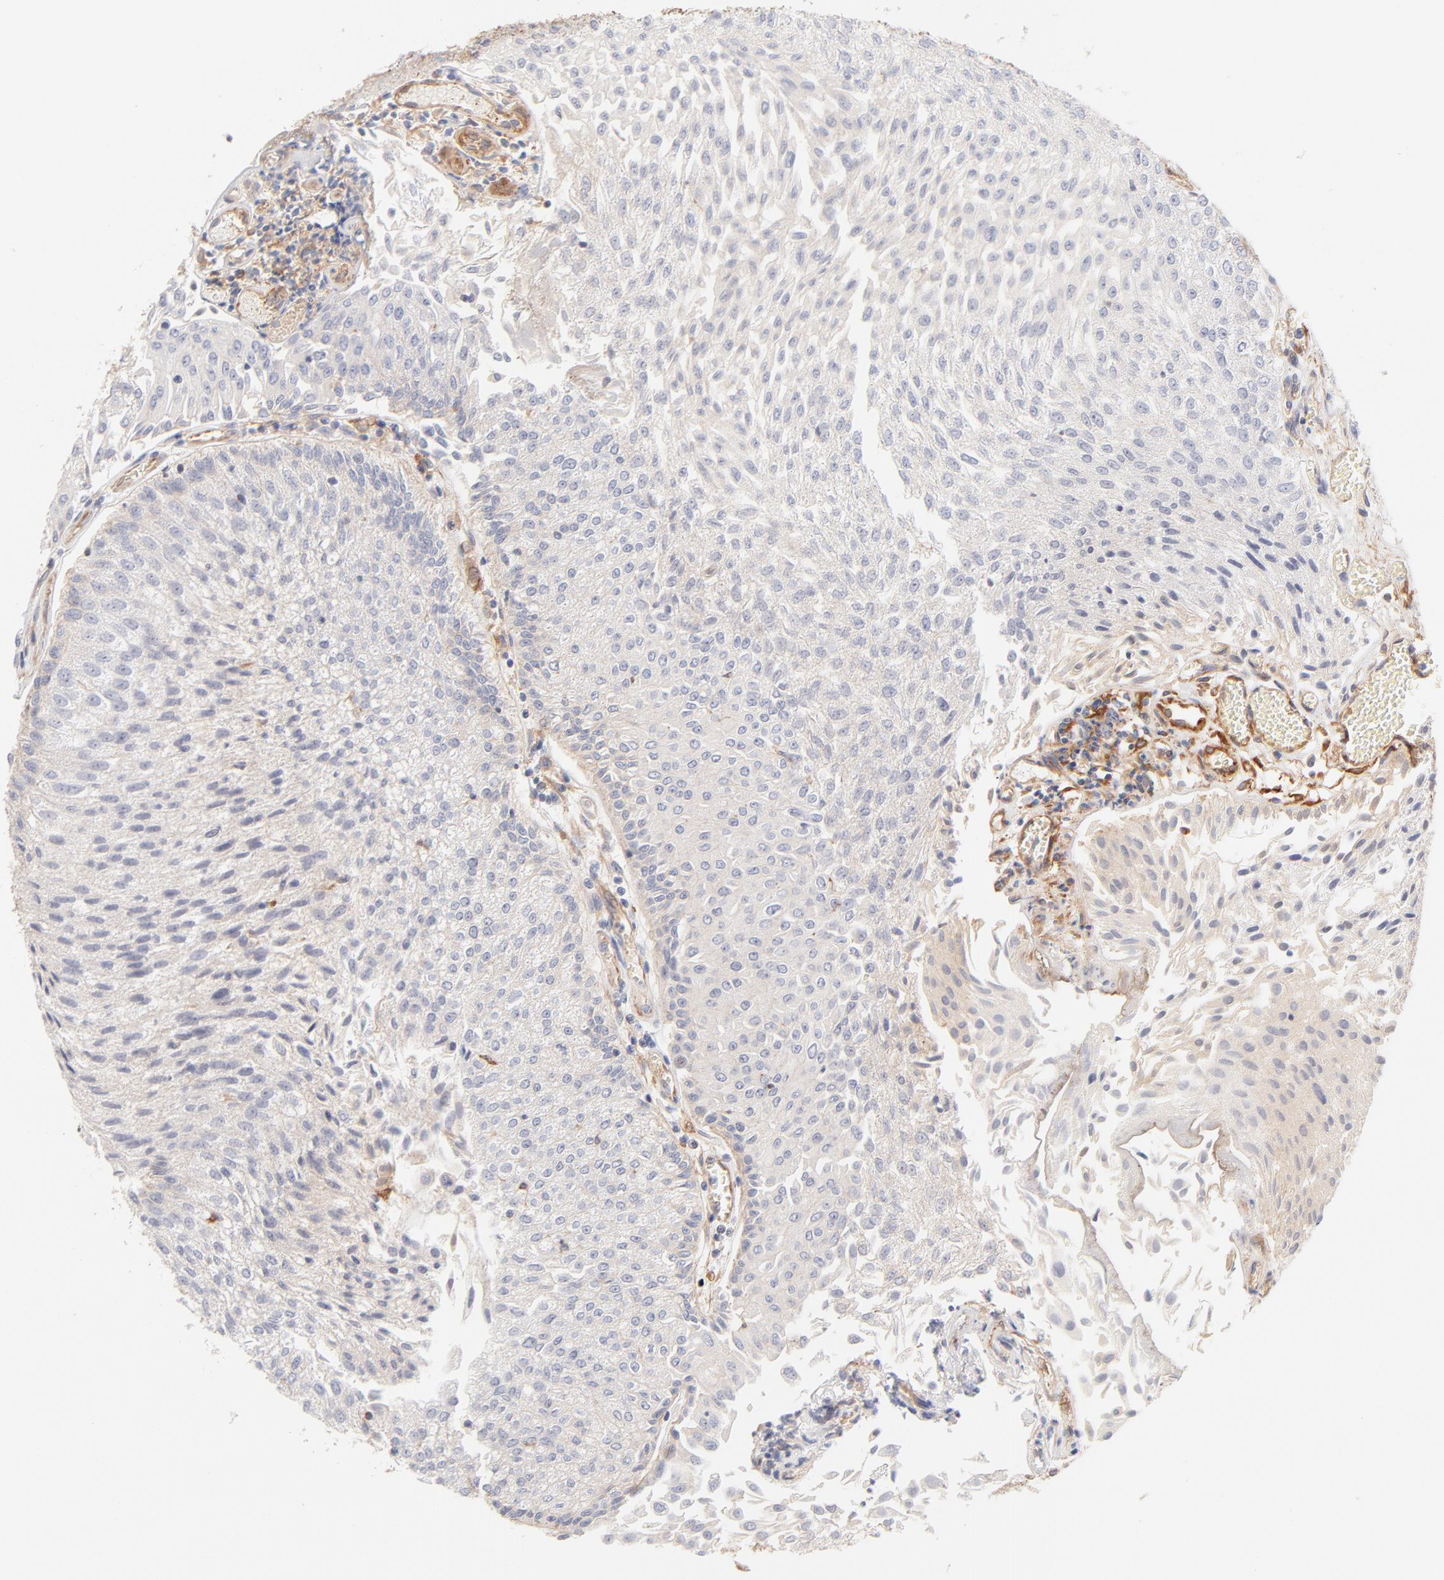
{"staining": {"intensity": "negative", "quantity": "none", "location": "none"}, "tissue": "urothelial cancer", "cell_type": "Tumor cells", "image_type": "cancer", "snomed": [{"axis": "morphology", "description": "Urothelial carcinoma, Low grade"}, {"axis": "topography", "description": "Urinary bladder"}], "caption": "High power microscopy image of an IHC photomicrograph of urothelial cancer, revealing no significant staining in tumor cells. (DAB (3,3'-diaminobenzidine) IHC with hematoxylin counter stain).", "gene": "LDLRAP1", "patient": {"sex": "male", "age": 86}}